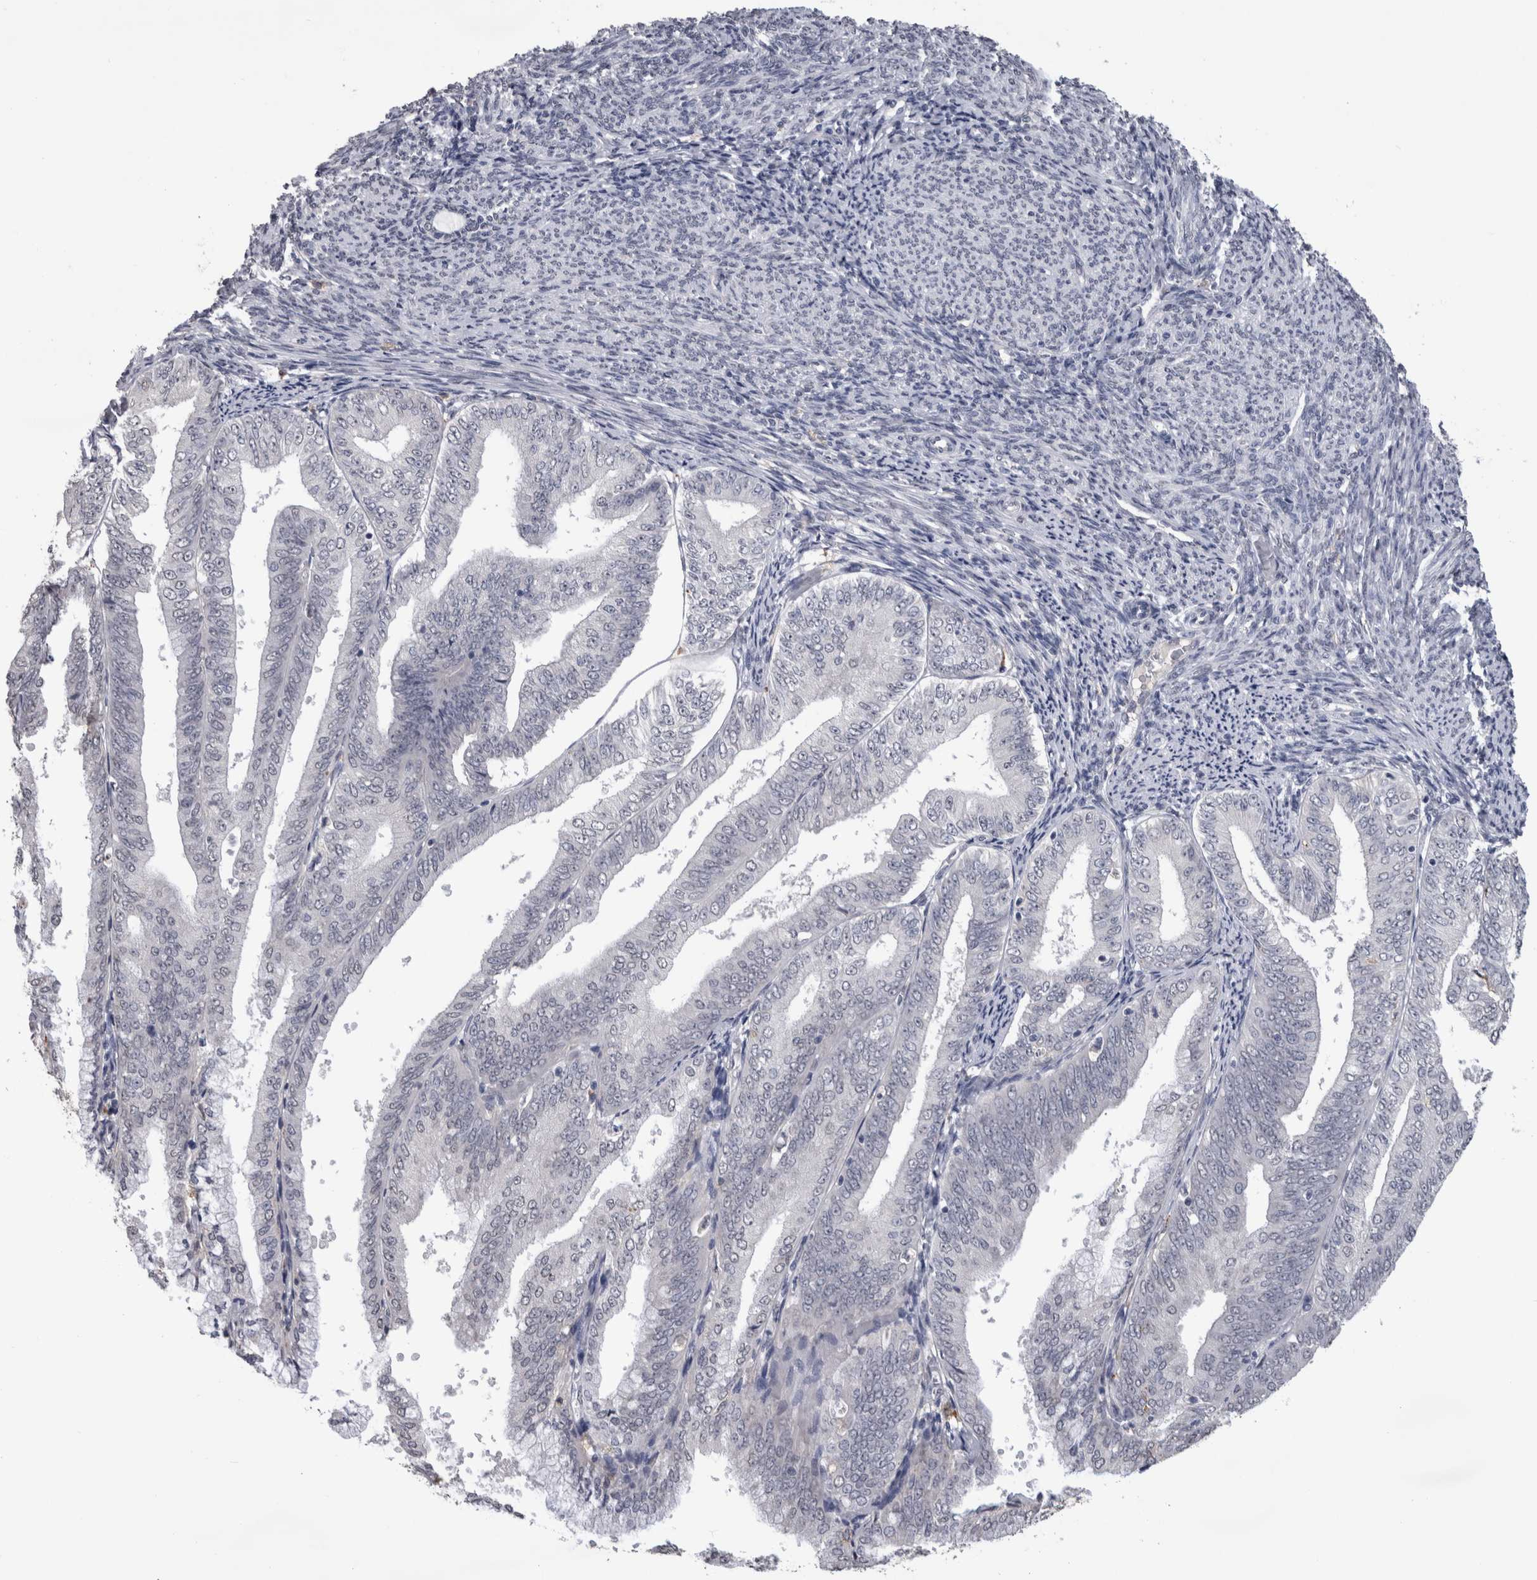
{"staining": {"intensity": "negative", "quantity": "none", "location": "none"}, "tissue": "endometrial cancer", "cell_type": "Tumor cells", "image_type": "cancer", "snomed": [{"axis": "morphology", "description": "Adenocarcinoma, NOS"}, {"axis": "topography", "description": "Endometrium"}], "caption": "Immunohistochemistry micrograph of human endometrial adenocarcinoma stained for a protein (brown), which reveals no staining in tumor cells.", "gene": "PAX5", "patient": {"sex": "female", "age": 63}}